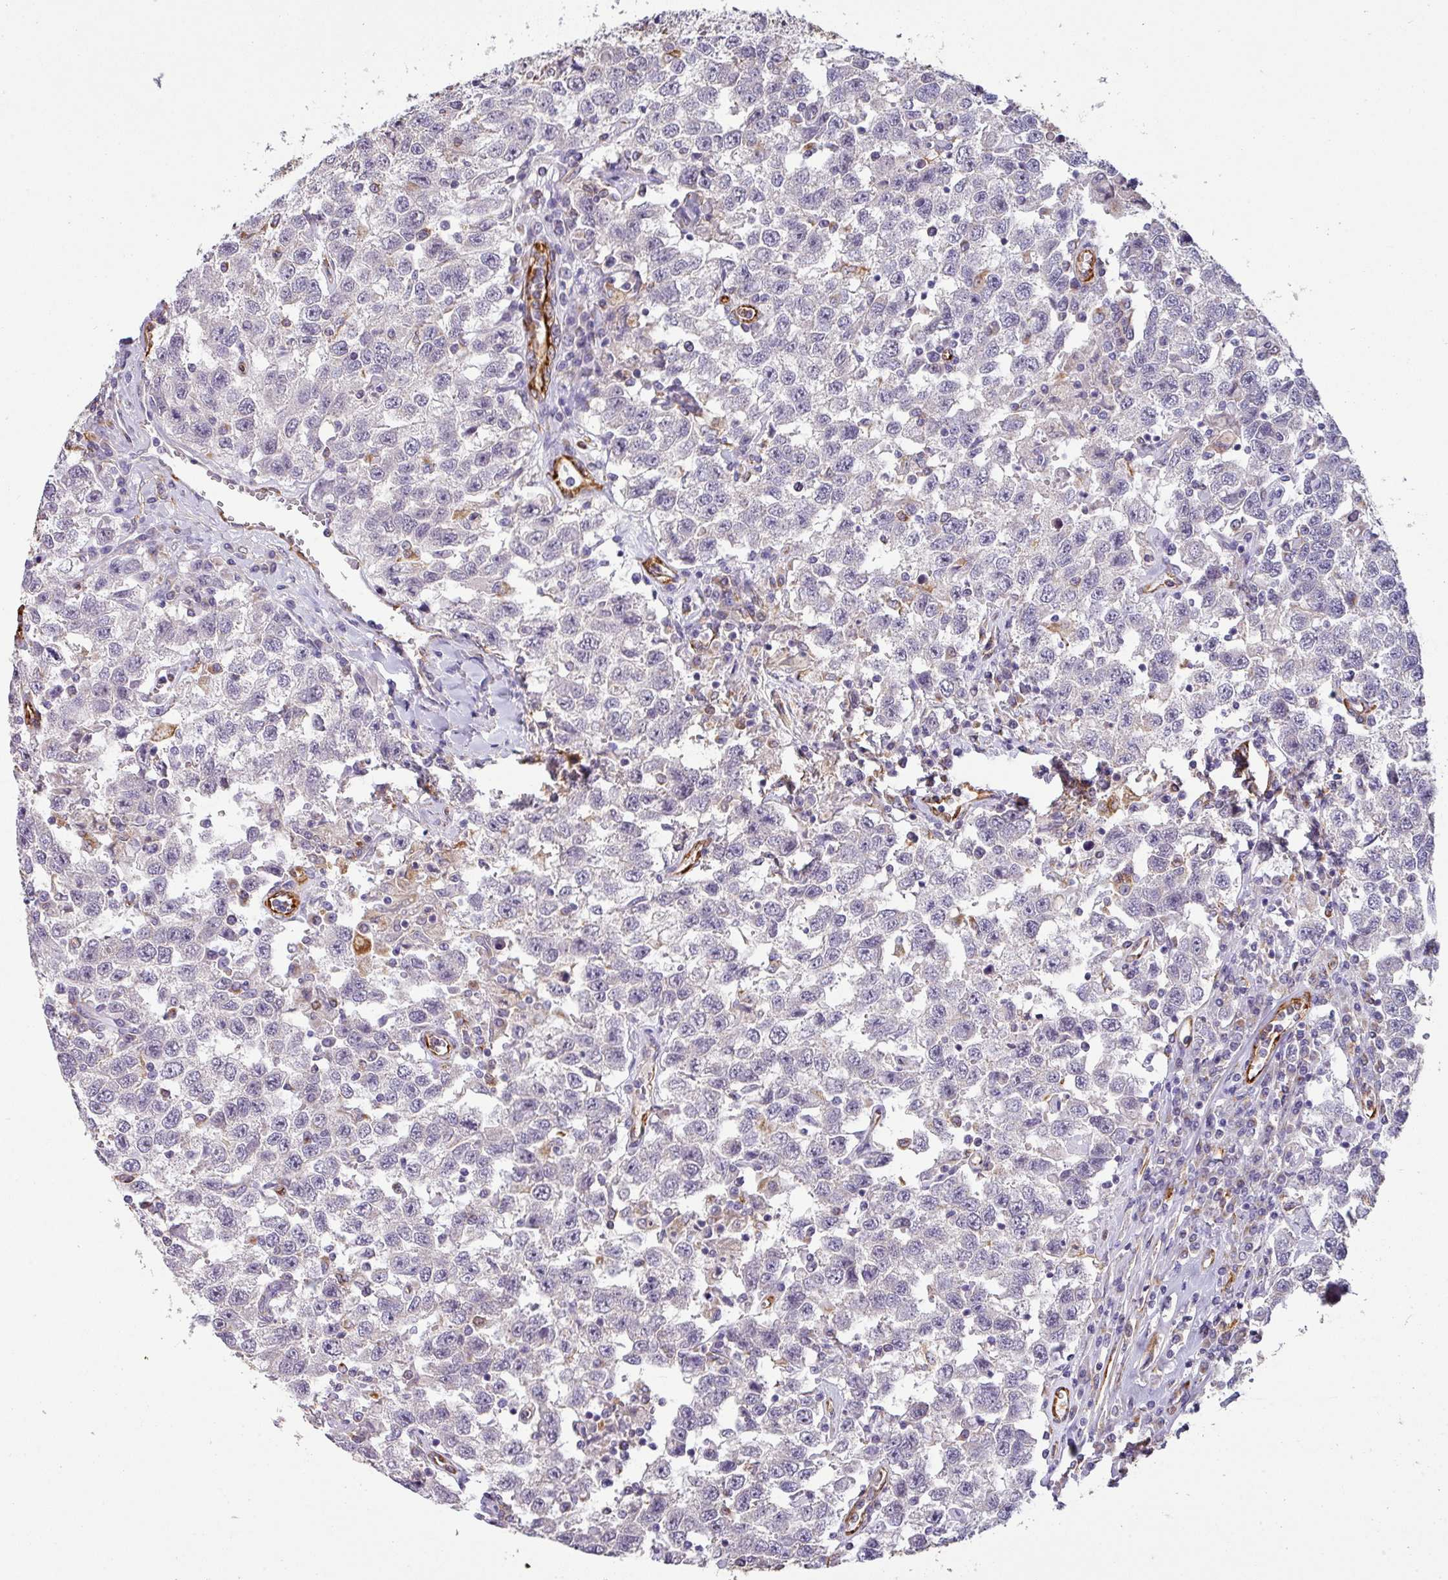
{"staining": {"intensity": "negative", "quantity": "none", "location": "none"}, "tissue": "testis cancer", "cell_type": "Tumor cells", "image_type": "cancer", "snomed": [{"axis": "morphology", "description": "Seminoma, NOS"}, {"axis": "topography", "description": "Testis"}], "caption": "Protein analysis of testis seminoma shows no significant staining in tumor cells.", "gene": "ZNF280C", "patient": {"sex": "male", "age": 41}}